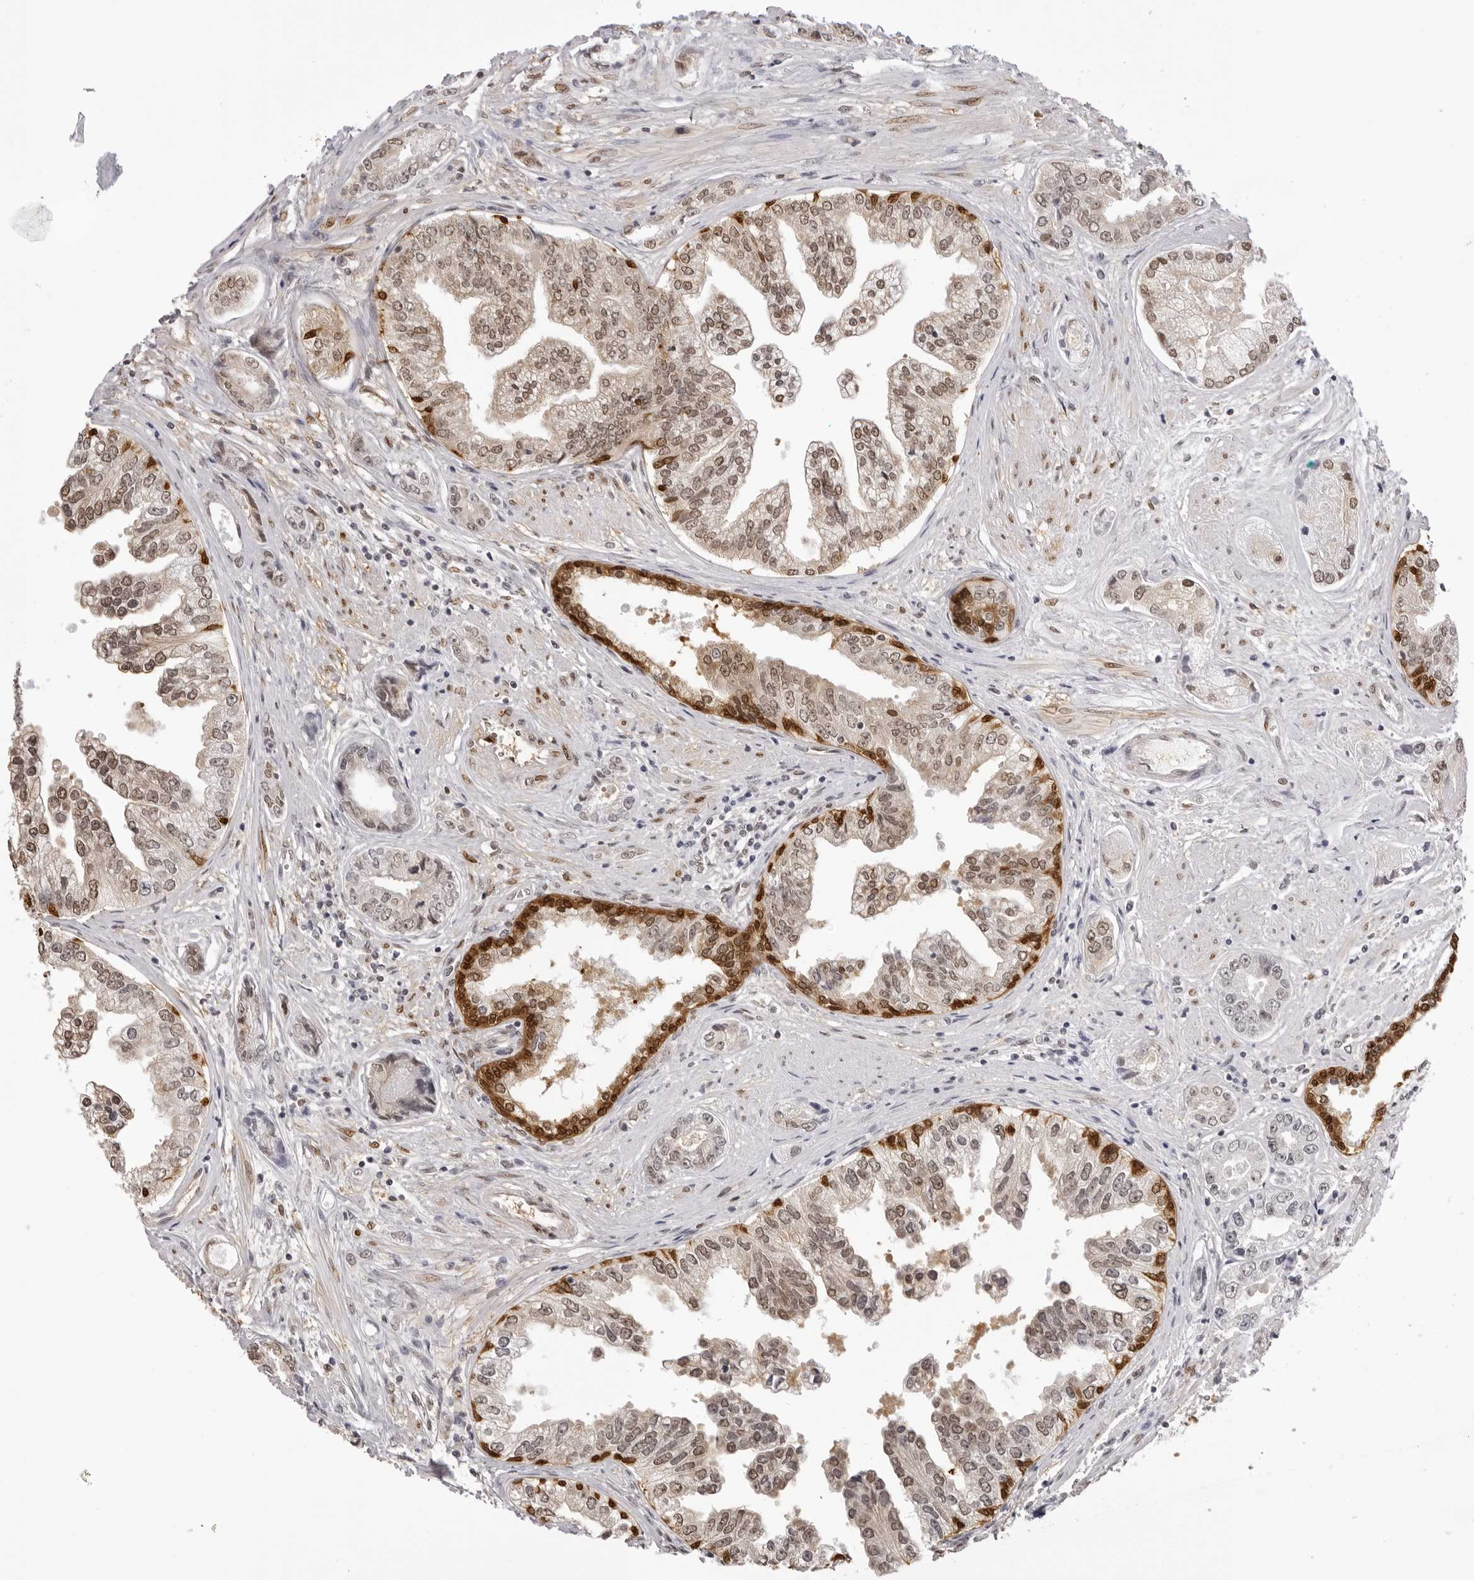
{"staining": {"intensity": "weak", "quantity": ">75%", "location": "nuclear"}, "tissue": "prostate cancer", "cell_type": "Tumor cells", "image_type": "cancer", "snomed": [{"axis": "morphology", "description": "Adenocarcinoma, High grade"}, {"axis": "topography", "description": "Prostate"}], "caption": "Prostate cancer (high-grade adenocarcinoma) stained with a protein marker reveals weak staining in tumor cells.", "gene": "HSPA4", "patient": {"sex": "male", "age": 61}}